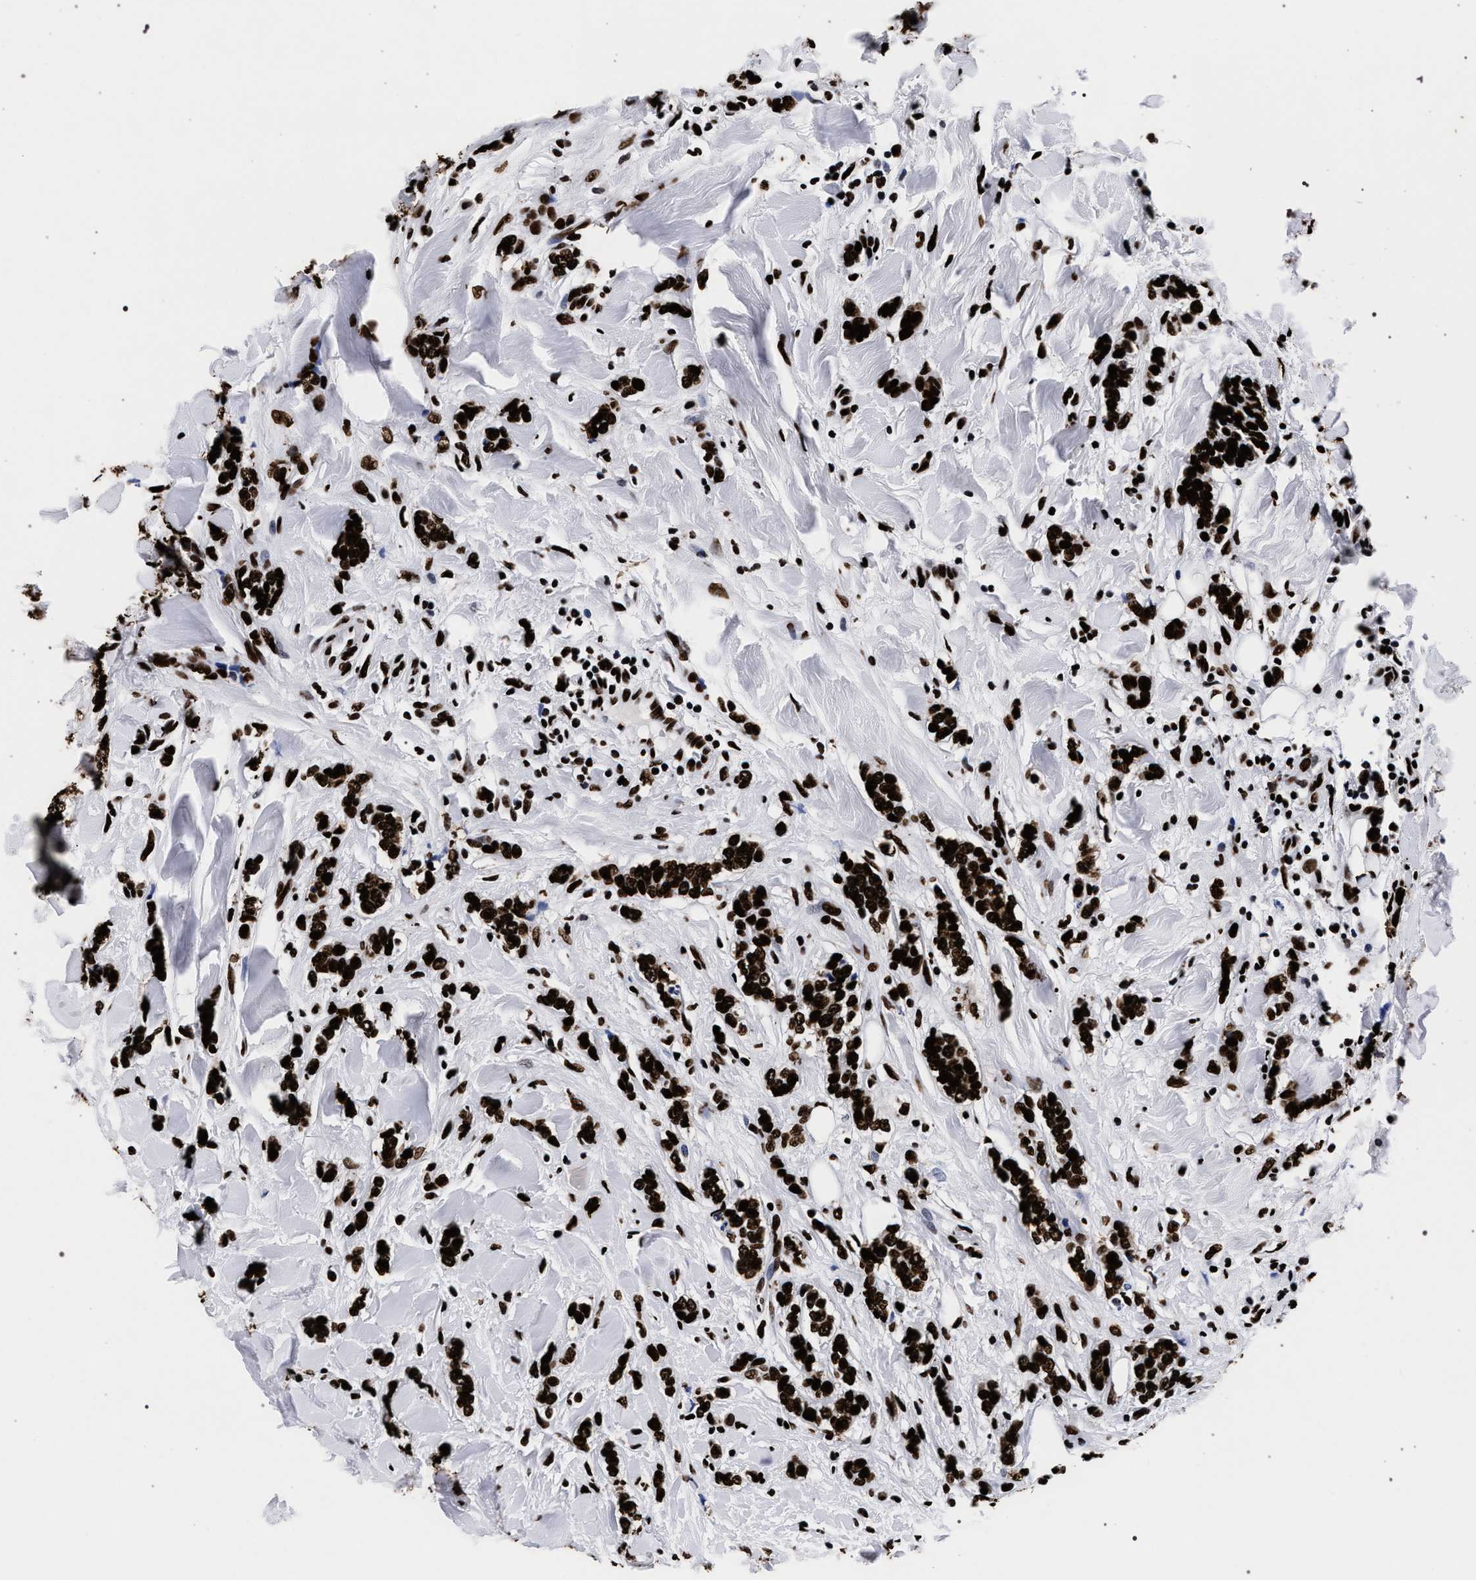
{"staining": {"intensity": "strong", "quantity": ">75%", "location": "nuclear"}, "tissue": "breast cancer", "cell_type": "Tumor cells", "image_type": "cancer", "snomed": [{"axis": "morphology", "description": "Lobular carcinoma"}, {"axis": "topography", "description": "Skin"}, {"axis": "topography", "description": "Breast"}], "caption": "A brown stain labels strong nuclear expression of a protein in lobular carcinoma (breast) tumor cells.", "gene": "HNRNPA1", "patient": {"sex": "female", "age": 46}}